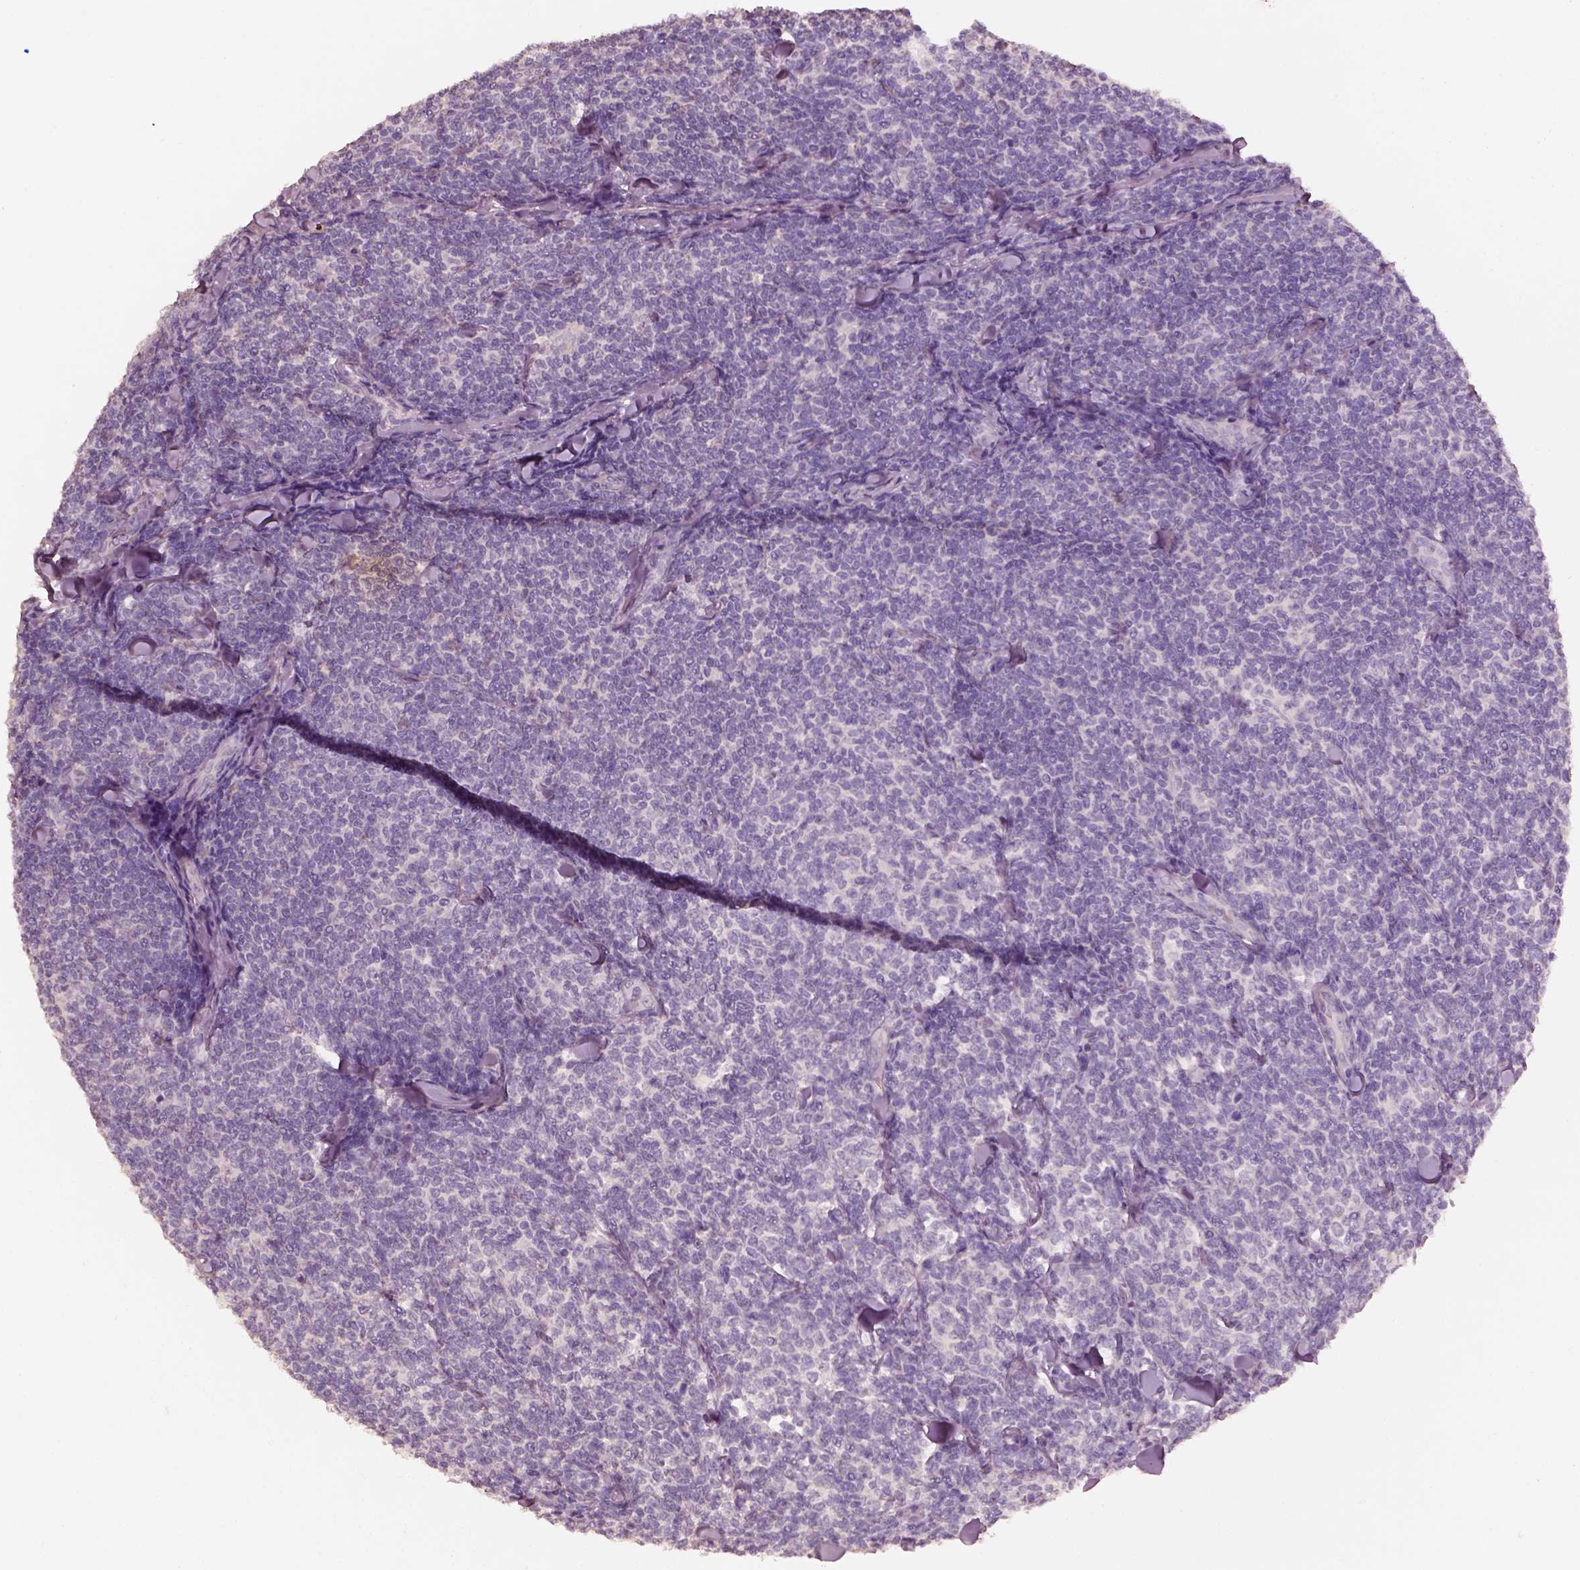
{"staining": {"intensity": "negative", "quantity": "none", "location": "none"}, "tissue": "lymphoma", "cell_type": "Tumor cells", "image_type": "cancer", "snomed": [{"axis": "morphology", "description": "Malignant lymphoma, non-Hodgkin's type, Low grade"}, {"axis": "topography", "description": "Lymph node"}], "caption": "Lymphoma was stained to show a protein in brown. There is no significant positivity in tumor cells.", "gene": "KCNIP3", "patient": {"sex": "female", "age": 56}}